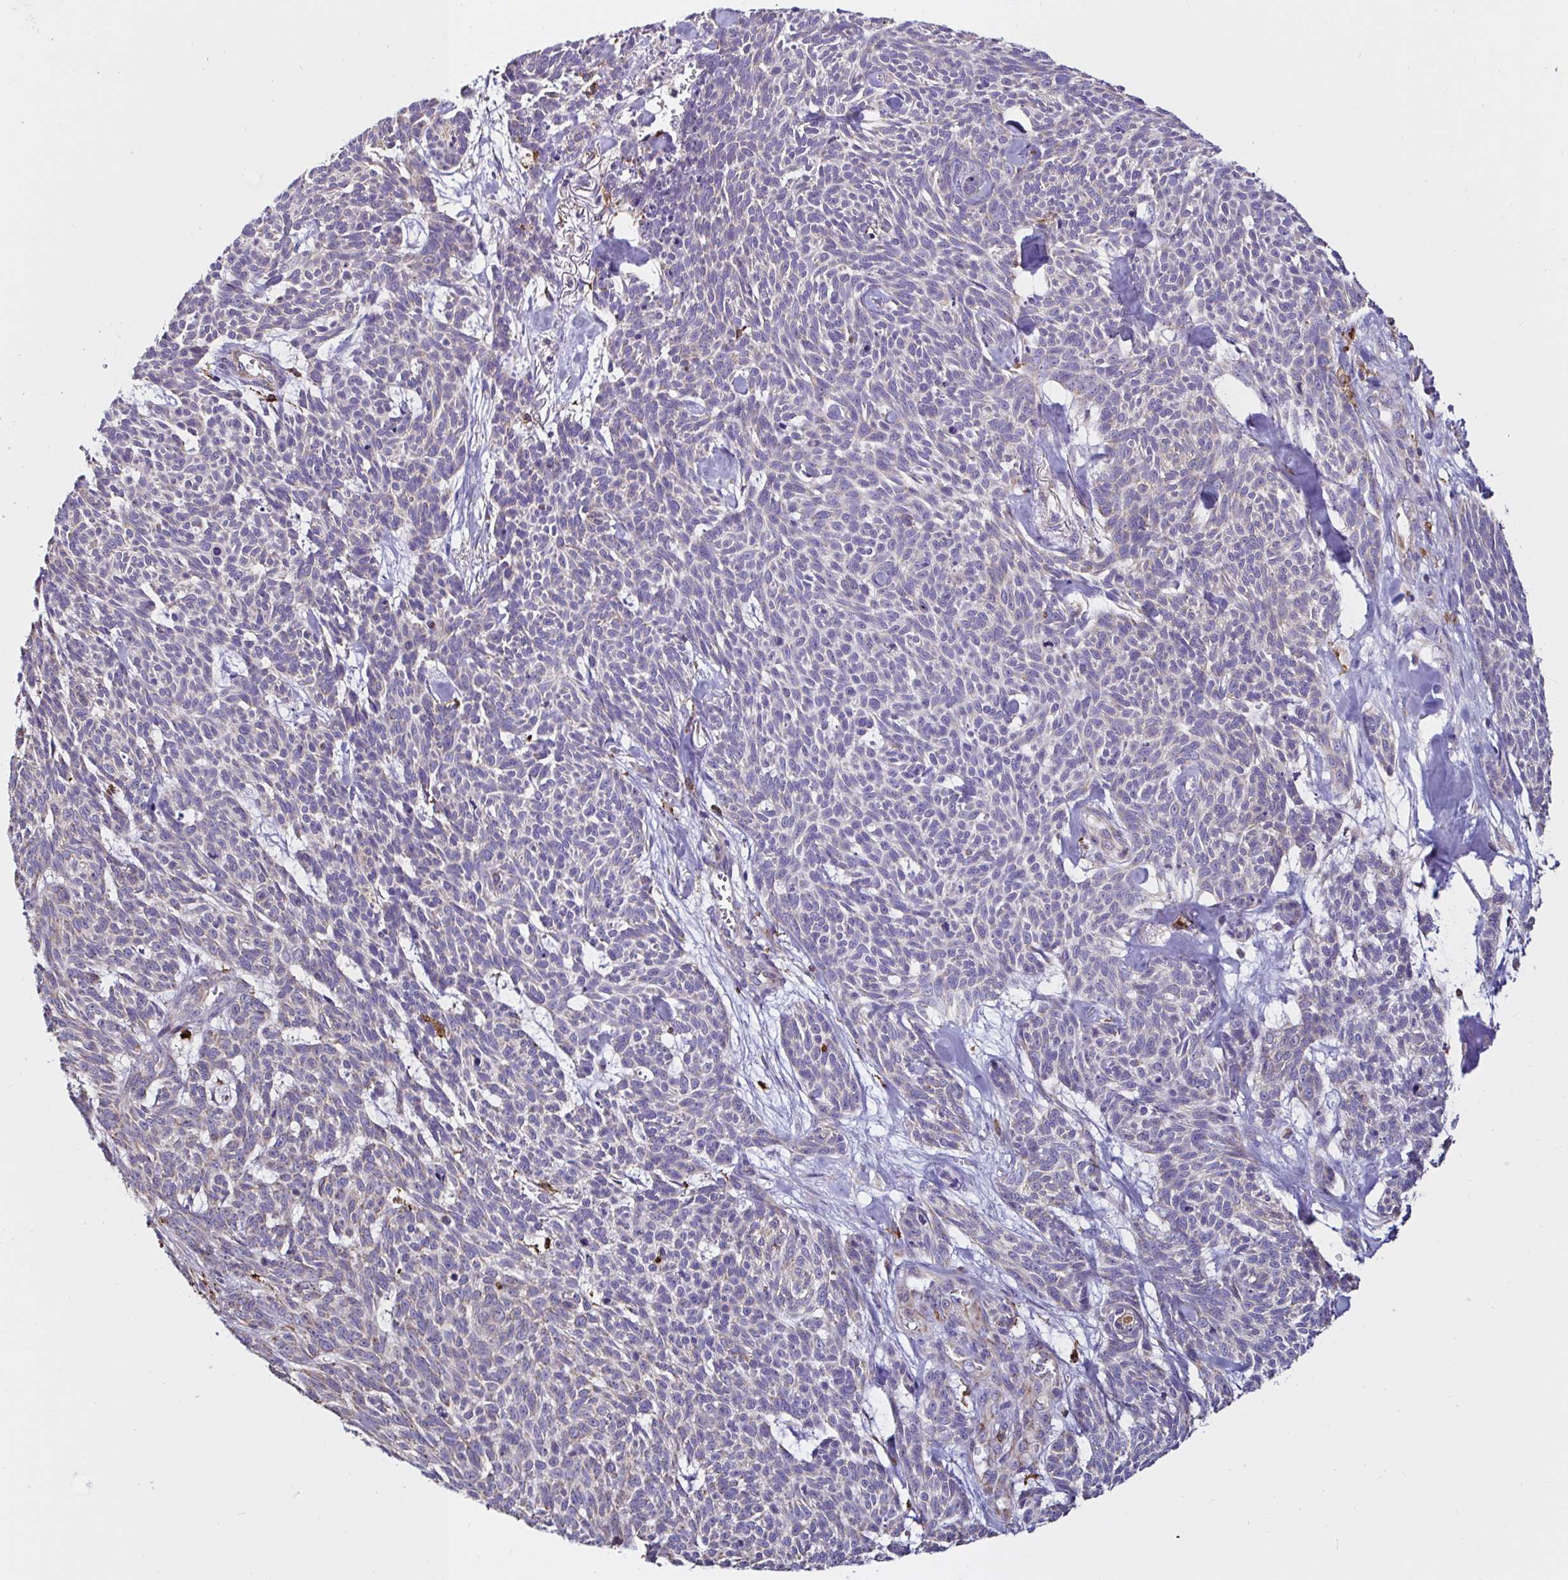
{"staining": {"intensity": "negative", "quantity": "none", "location": "none"}, "tissue": "skin cancer", "cell_type": "Tumor cells", "image_type": "cancer", "snomed": [{"axis": "morphology", "description": "Basal cell carcinoma"}, {"axis": "topography", "description": "Skin"}], "caption": "High magnification brightfield microscopy of basal cell carcinoma (skin) stained with DAB (brown) and counterstained with hematoxylin (blue): tumor cells show no significant positivity.", "gene": "MSR1", "patient": {"sex": "female", "age": 93}}